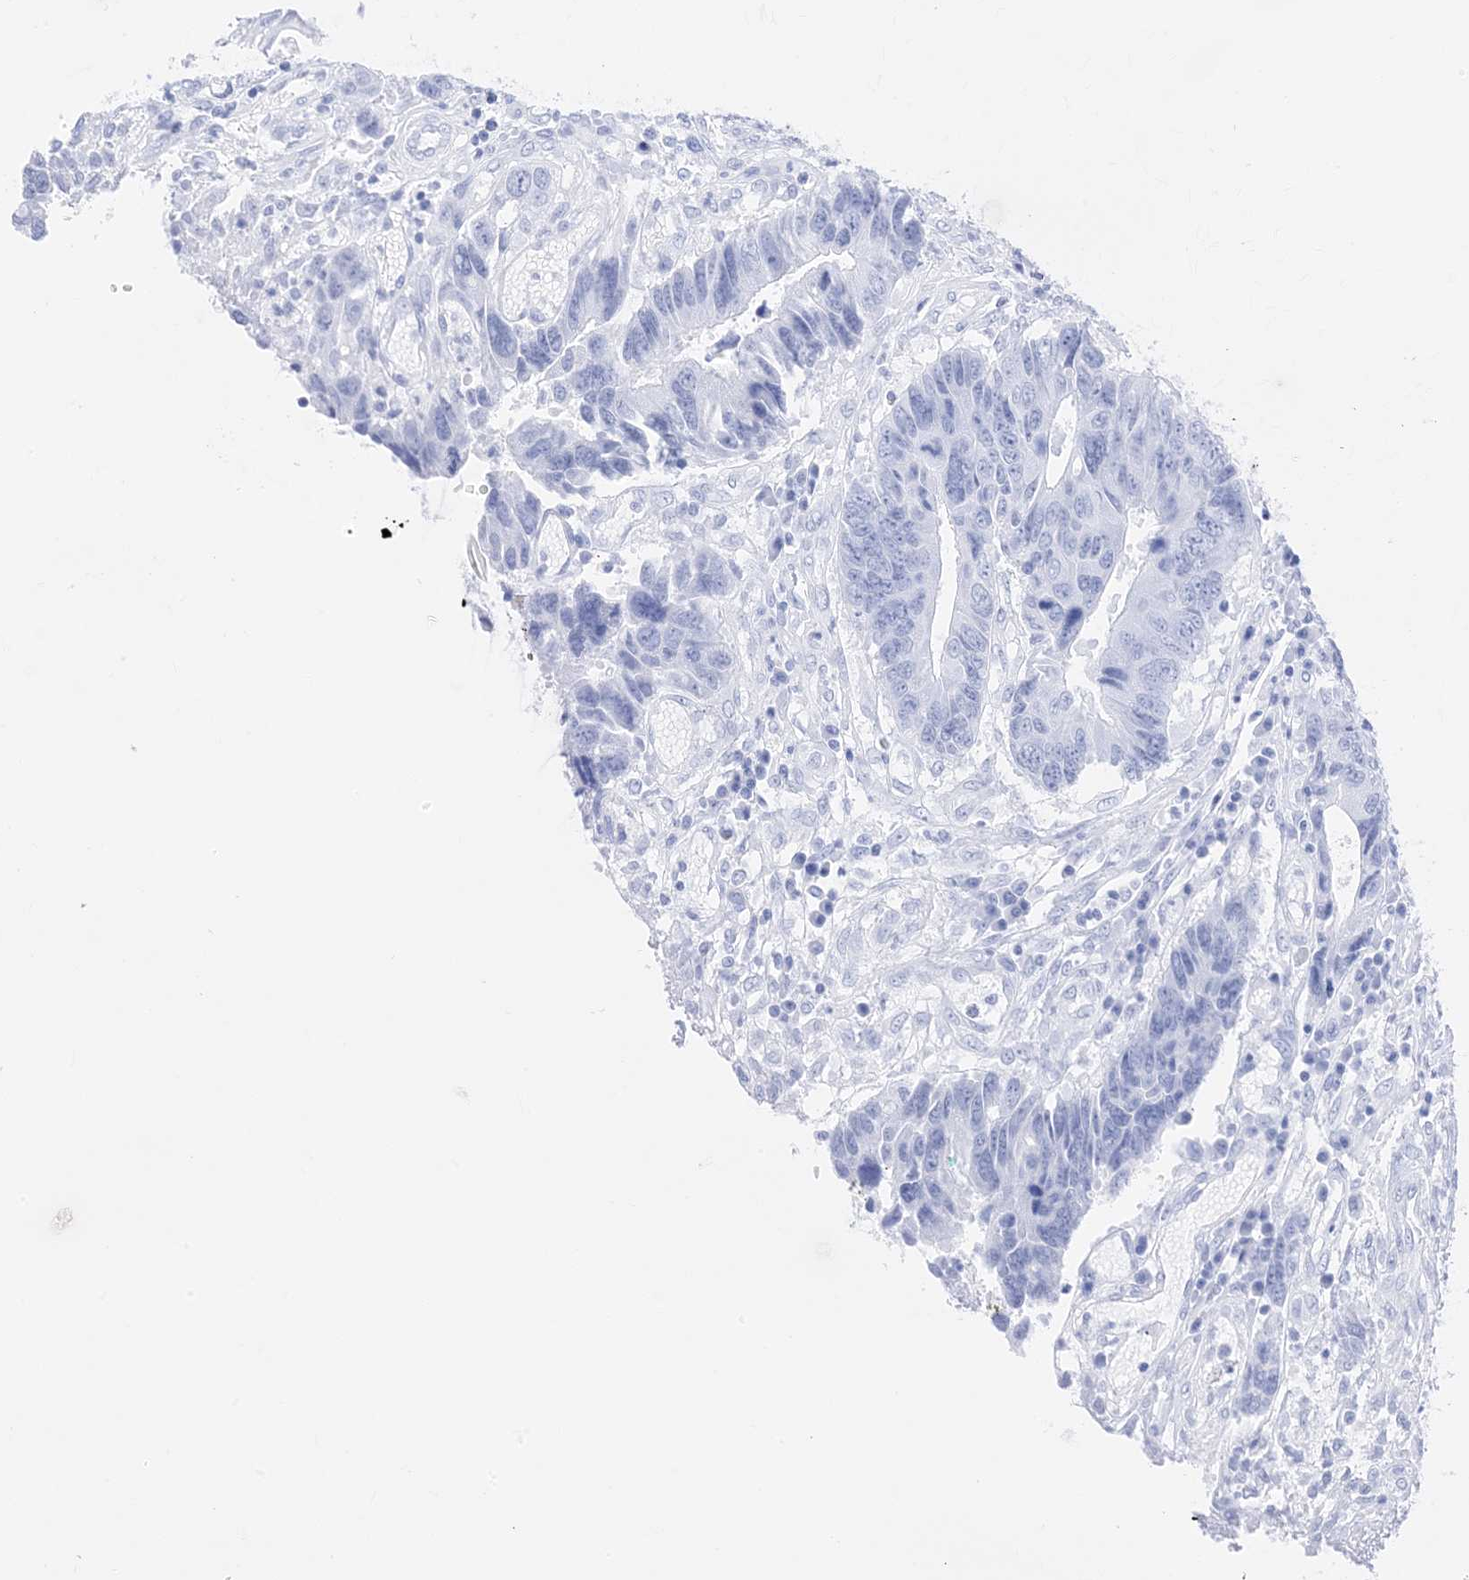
{"staining": {"intensity": "negative", "quantity": "none", "location": "none"}, "tissue": "colorectal cancer", "cell_type": "Tumor cells", "image_type": "cancer", "snomed": [{"axis": "morphology", "description": "Adenocarcinoma, NOS"}, {"axis": "topography", "description": "Rectum"}], "caption": "Adenocarcinoma (colorectal) stained for a protein using IHC shows no expression tumor cells.", "gene": "MUC17", "patient": {"sex": "male", "age": 84}}